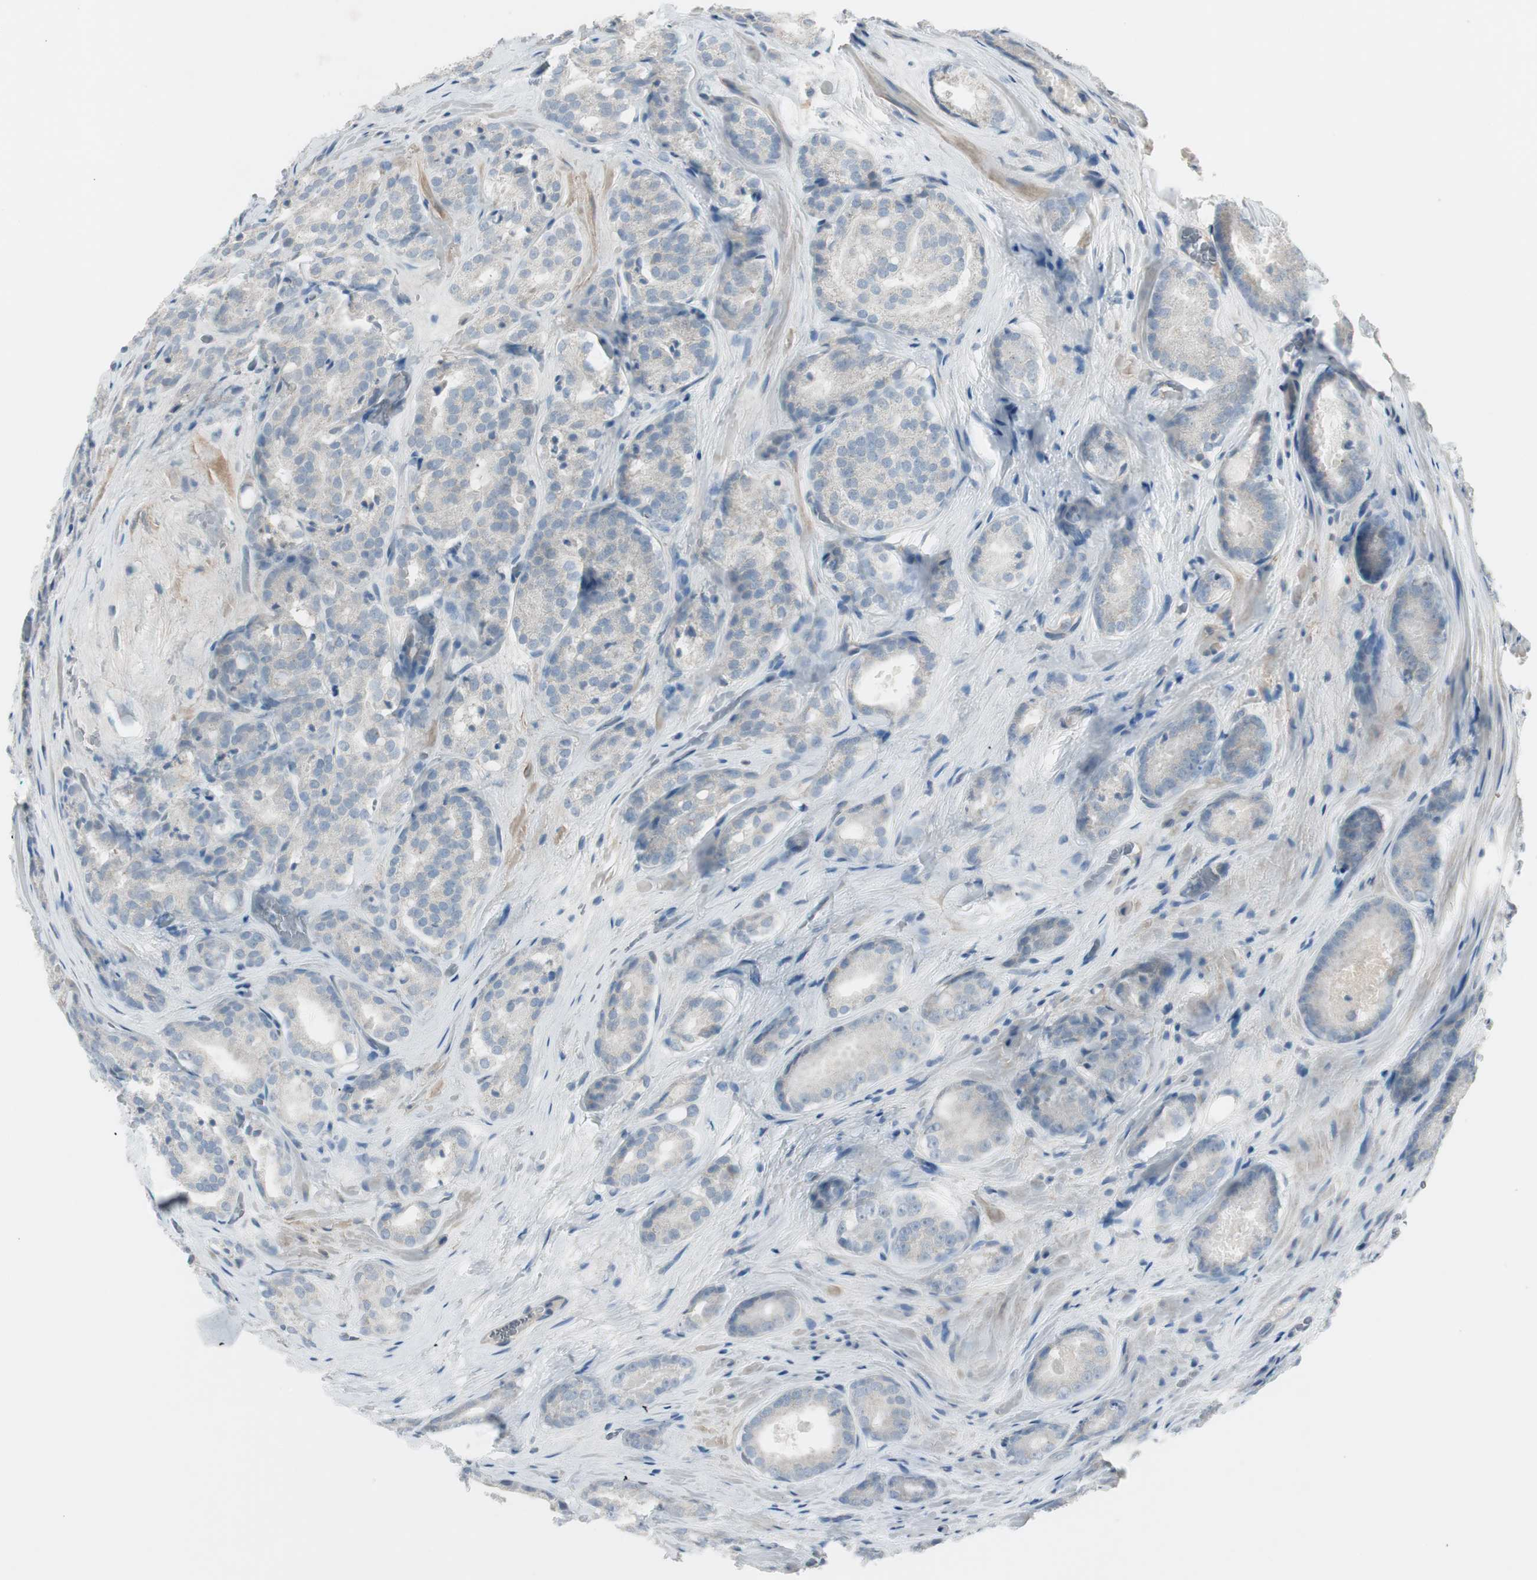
{"staining": {"intensity": "negative", "quantity": "none", "location": "none"}, "tissue": "prostate cancer", "cell_type": "Tumor cells", "image_type": "cancer", "snomed": [{"axis": "morphology", "description": "Adenocarcinoma, High grade"}, {"axis": "topography", "description": "Prostate"}], "caption": "Micrograph shows no significant protein staining in tumor cells of high-grade adenocarcinoma (prostate). Brightfield microscopy of immunohistochemistry stained with DAB (brown) and hematoxylin (blue), captured at high magnification.", "gene": "CACNA2D1", "patient": {"sex": "male", "age": 64}}